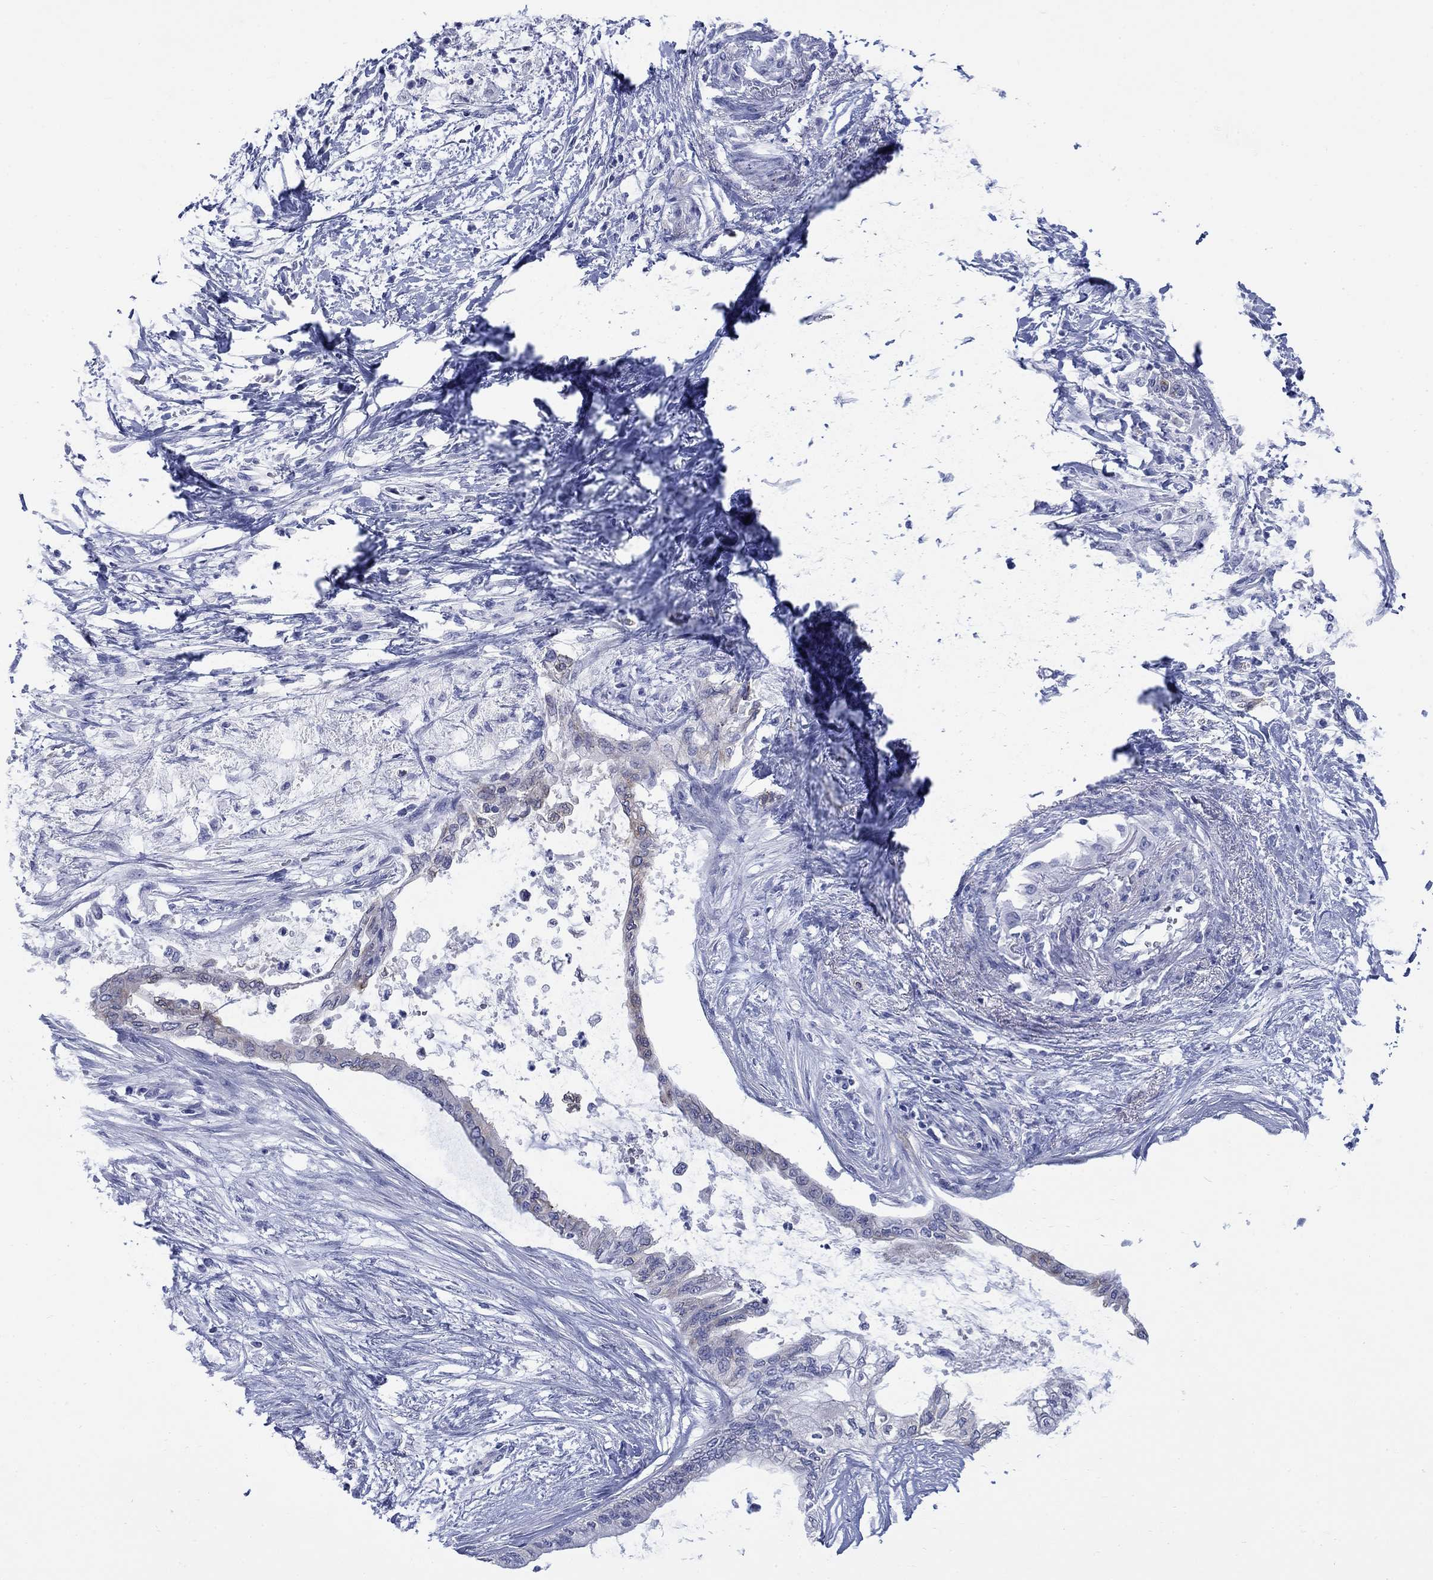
{"staining": {"intensity": "weak", "quantity": "<25%", "location": "cytoplasmic/membranous"}, "tissue": "pancreatic cancer", "cell_type": "Tumor cells", "image_type": "cancer", "snomed": [{"axis": "morphology", "description": "Normal tissue, NOS"}, {"axis": "morphology", "description": "Adenocarcinoma, NOS"}, {"axis": "topography", "description": "Pancreas"}, {"axis": "topography", "description": "Duodenum"}], "caption": "IHC of adenocarcinoma (pancreatic) exhibits no positivity in tumor cells.", "gene": "IGF2BP3", "patient": {"sex": "female", "age": 60}}